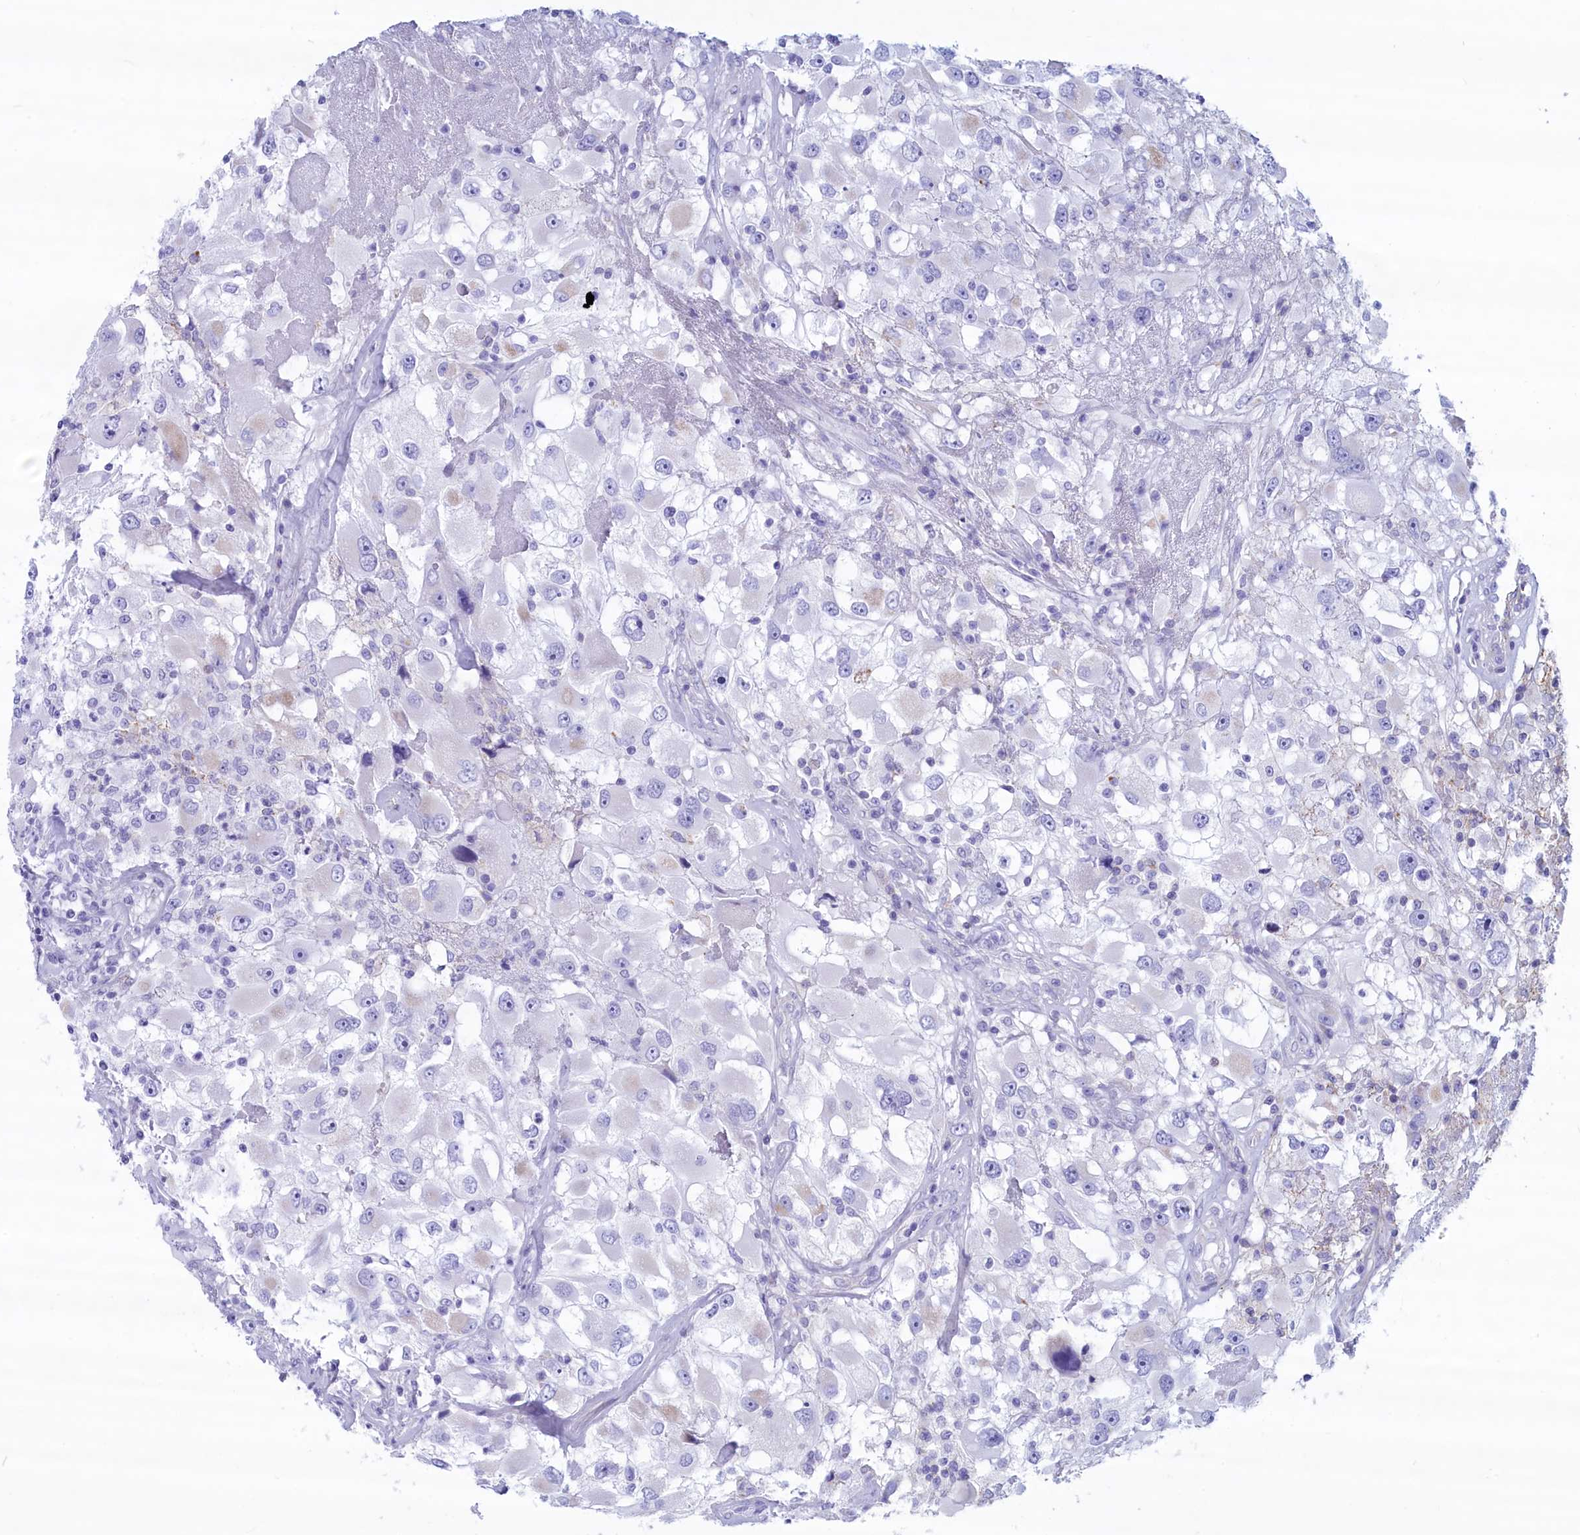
{"staining": {"intensity": "negative", "quantity": "none", "location": "none"}, "tissue": "renal cancer", "cell_type": "Tumor cells", "image_type": "cancer", "snomed": [{"axis": "morphology", "description": "Adenocarcinoma, NOS"}, {"axis": "topography", "description": "Kidney"}], "caption": "A high-resolution photomicrograph shows immunohistochemistry staining of renal adenocarcinoma, which shows no significant staining in tumor cells.", "gene": "MPV17L2", "patient": {"sex": "female", "age": 52}}